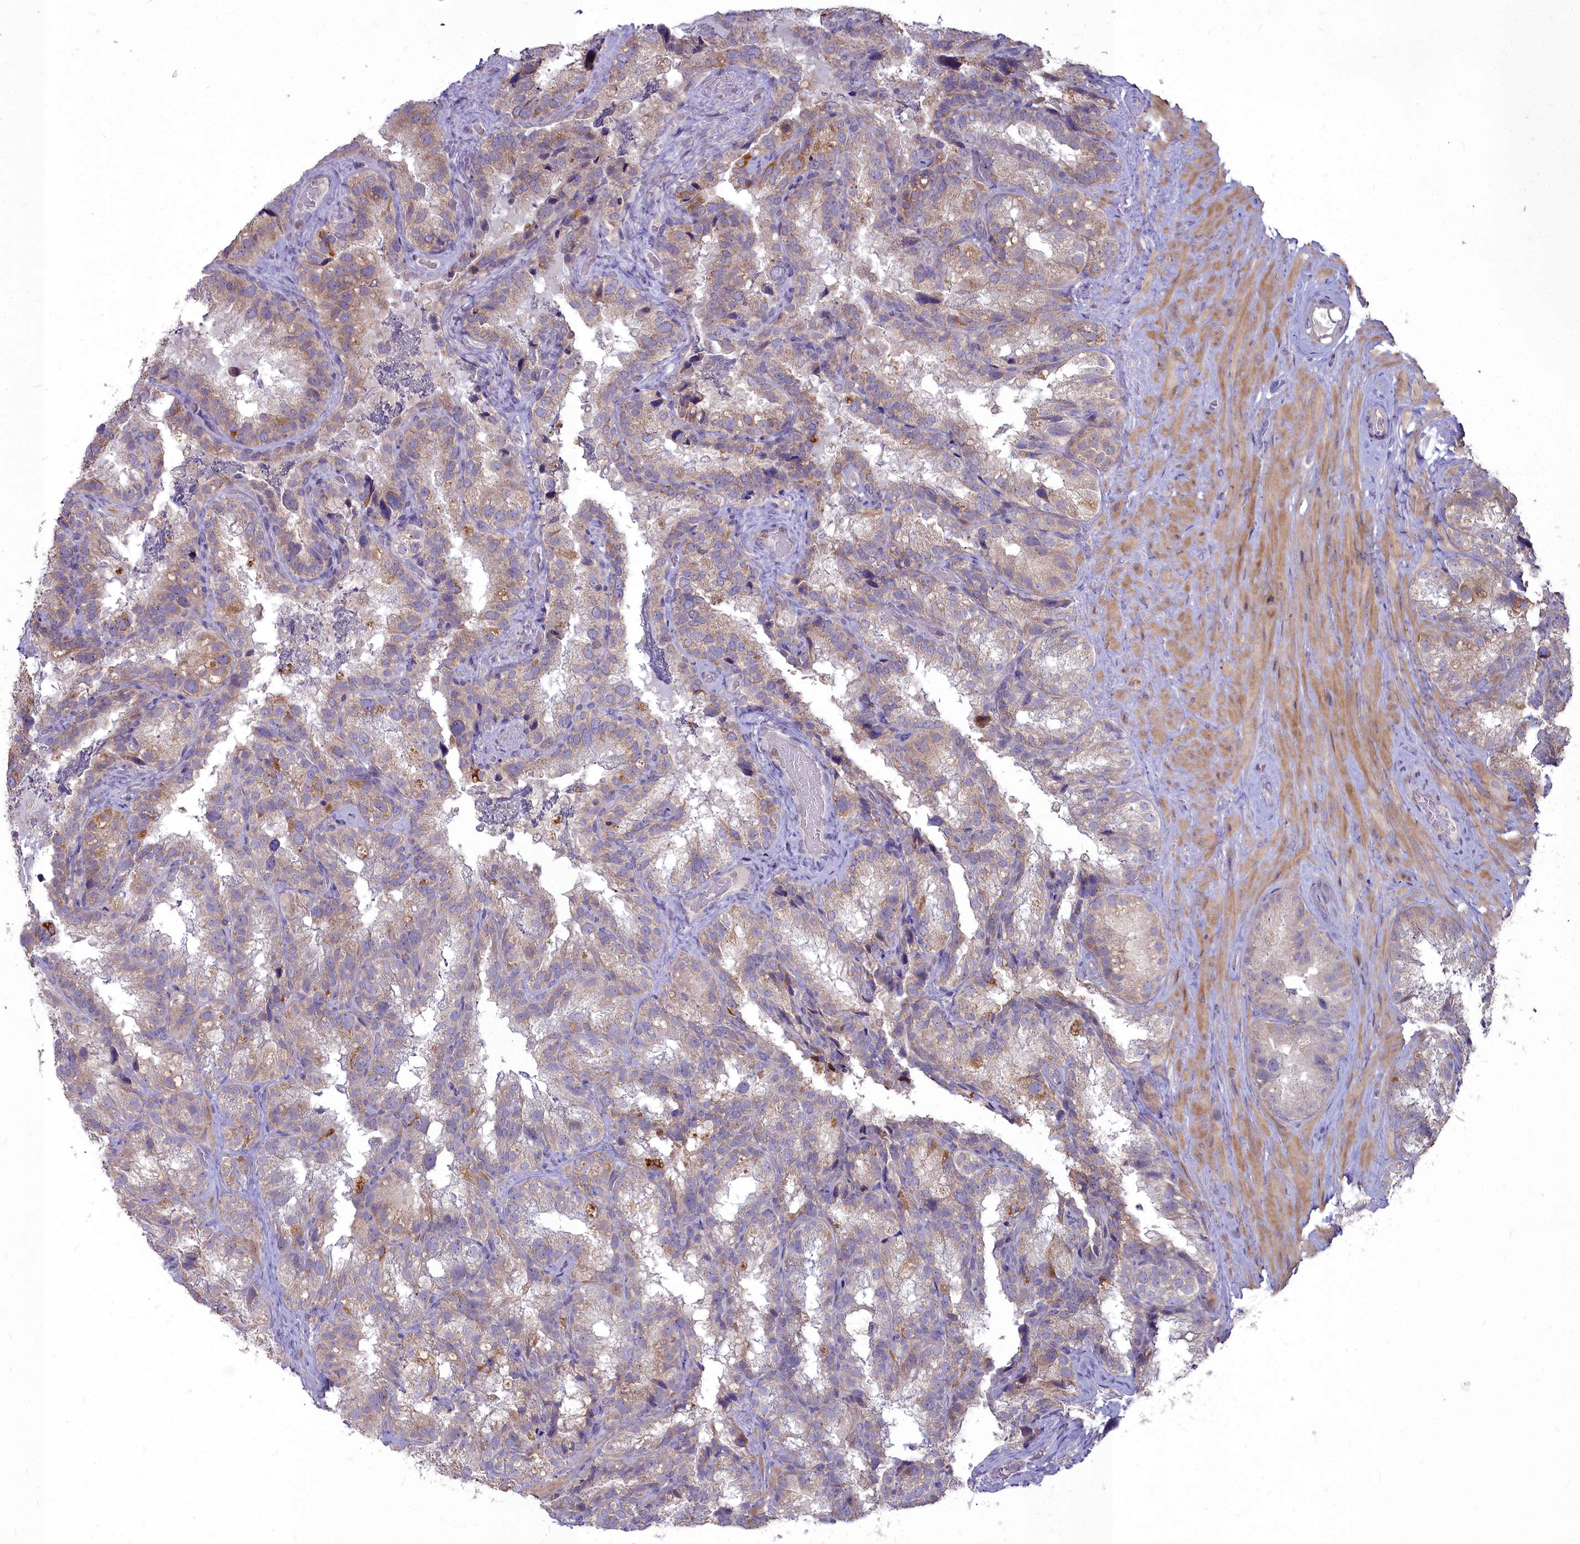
{"staining": {"intensity": "weak", "quantity": ">75%", "location": "cytoplasmic/membranous"}, "tissue": "seminal vesicle", "cell_type": "Glandular cells", "image_type": "normal", "snomed": [{"axis": "morphology", "description": "Normal tissue, NOS"}, {"axis": "topography", "description": "Seminal veicle"}], "caption": "Normal seminal vesicle displays weak cytoplasmic/membranous expression in approximately >75% of glandular cells.", "gene": "MICU2", "patient": {"sex": "male", "age": 58}}